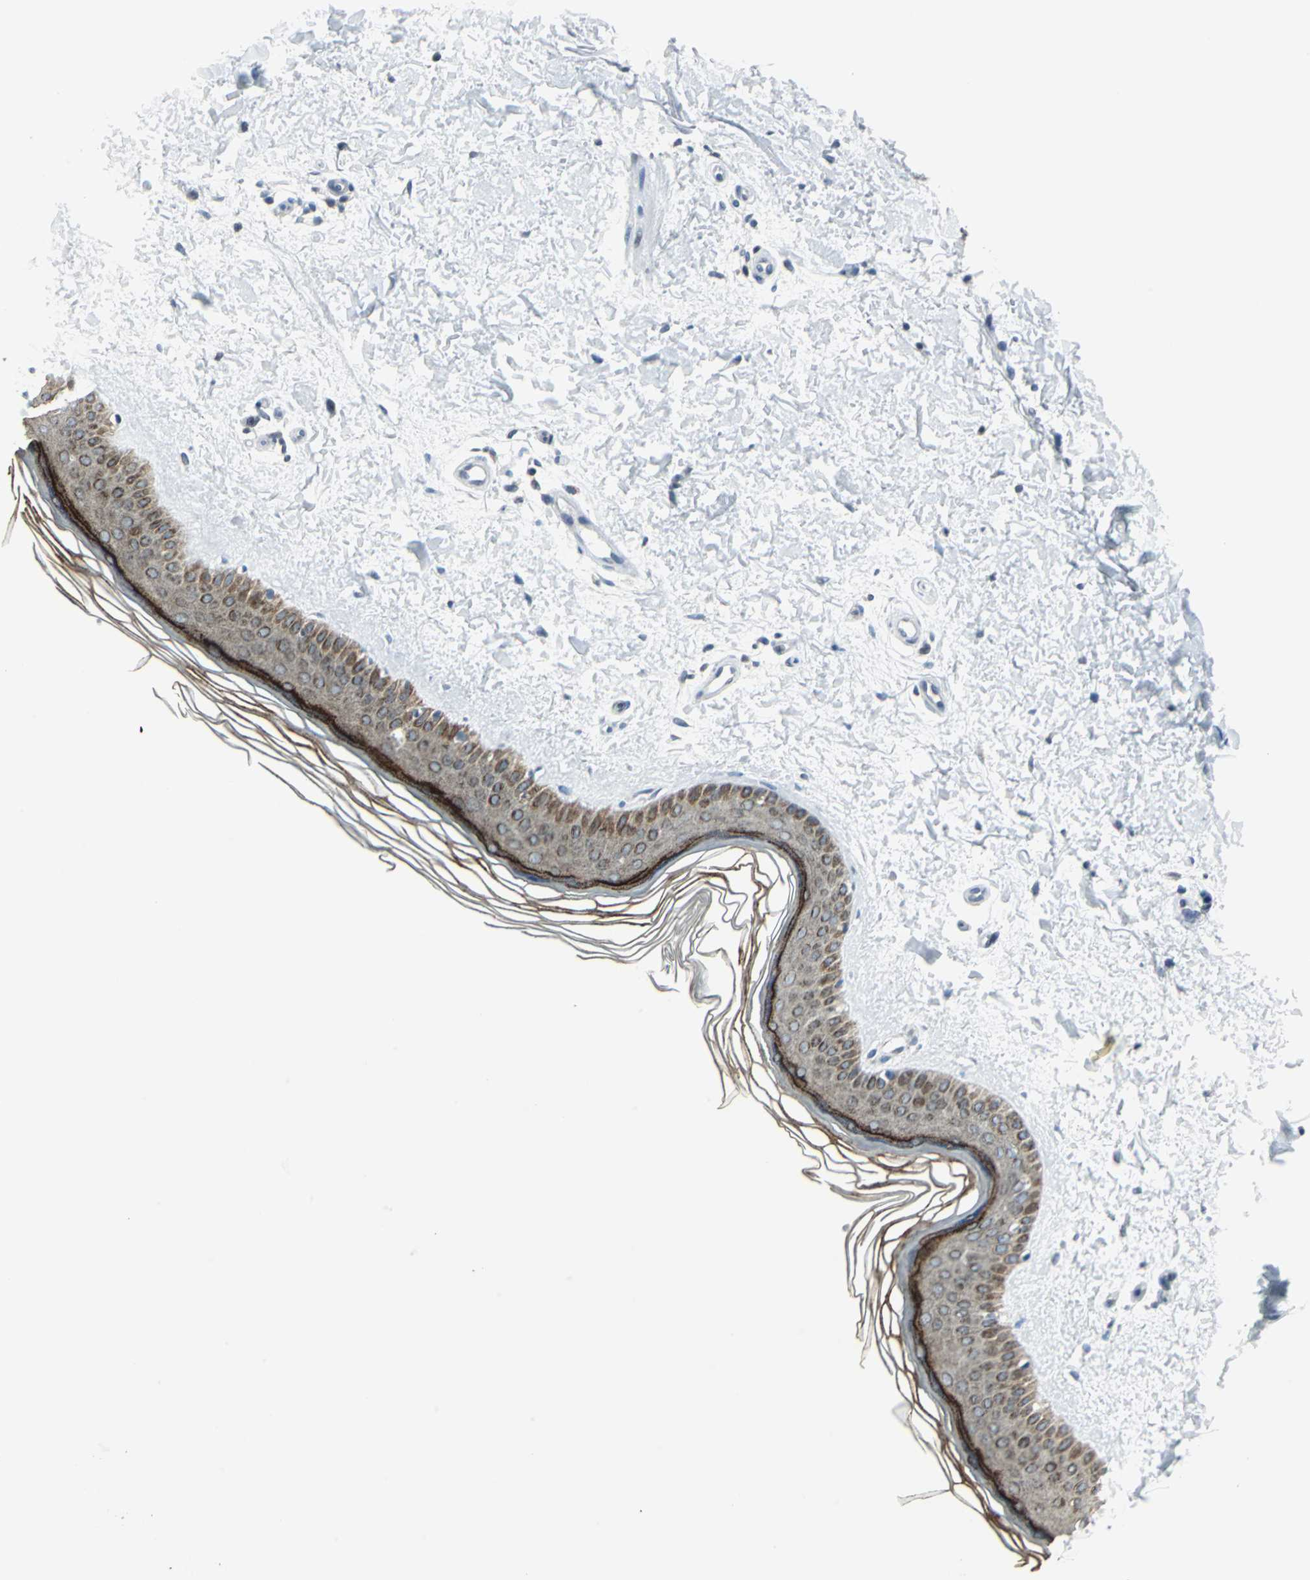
{"staining": {"intensity": "negative", "quantity": "none", "location": "none"}, "tissue": "skin", "cell_type": "Fibroblasts", "image_type": "normal", "snomed": [{"axis": "morphology", "description": "Normal tissue, NOS"}, {"axis": "topography", "description": "Skin"}], "caption": "Immunohistochemistry of normal skin shows no staining in fibroblasts.", "gene": "SNUPN", "patient": {"sex": "female", "age": 19}}